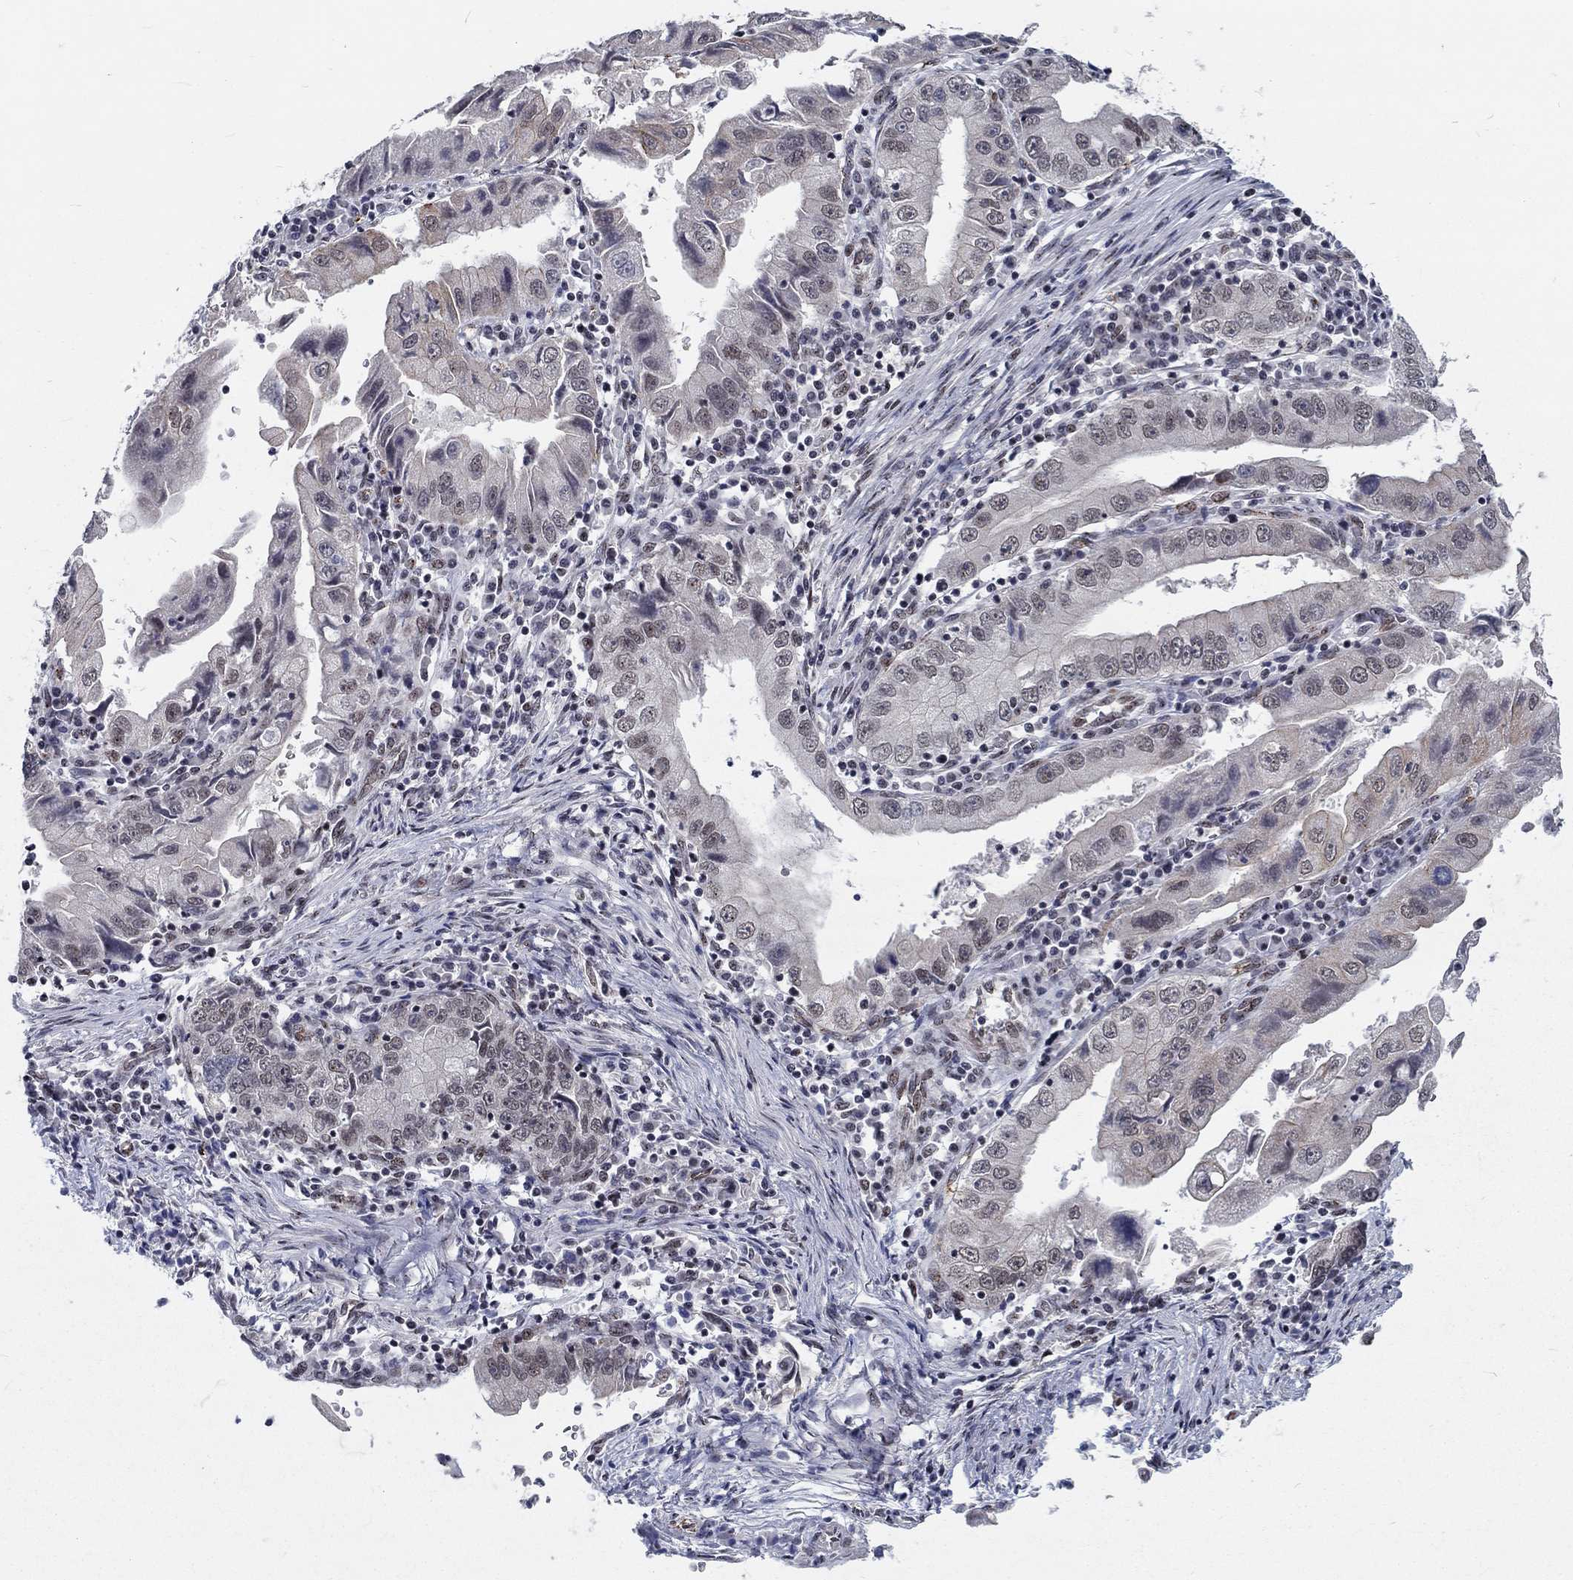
{"staining": {"intensity": "negative", "quantity": "none", "location": "none"}, "tissue": "stomach cancer", "cell_type": "Tumor cells", "image_type": "cancer", "snomed": [{"axis": "morphology", "description": "Adenocarcinoma, NOS"}, {"axis": "topography", "description": "Stomach"}], "caption": "IHC photomicrograph of neoplastic tissue: adenocarcinoma (stomach) stained with DAB reveals no significant protein positivity in tumor cells.", "gene": "ZBED1", "patient": {"sex": "male", "age": 76}}